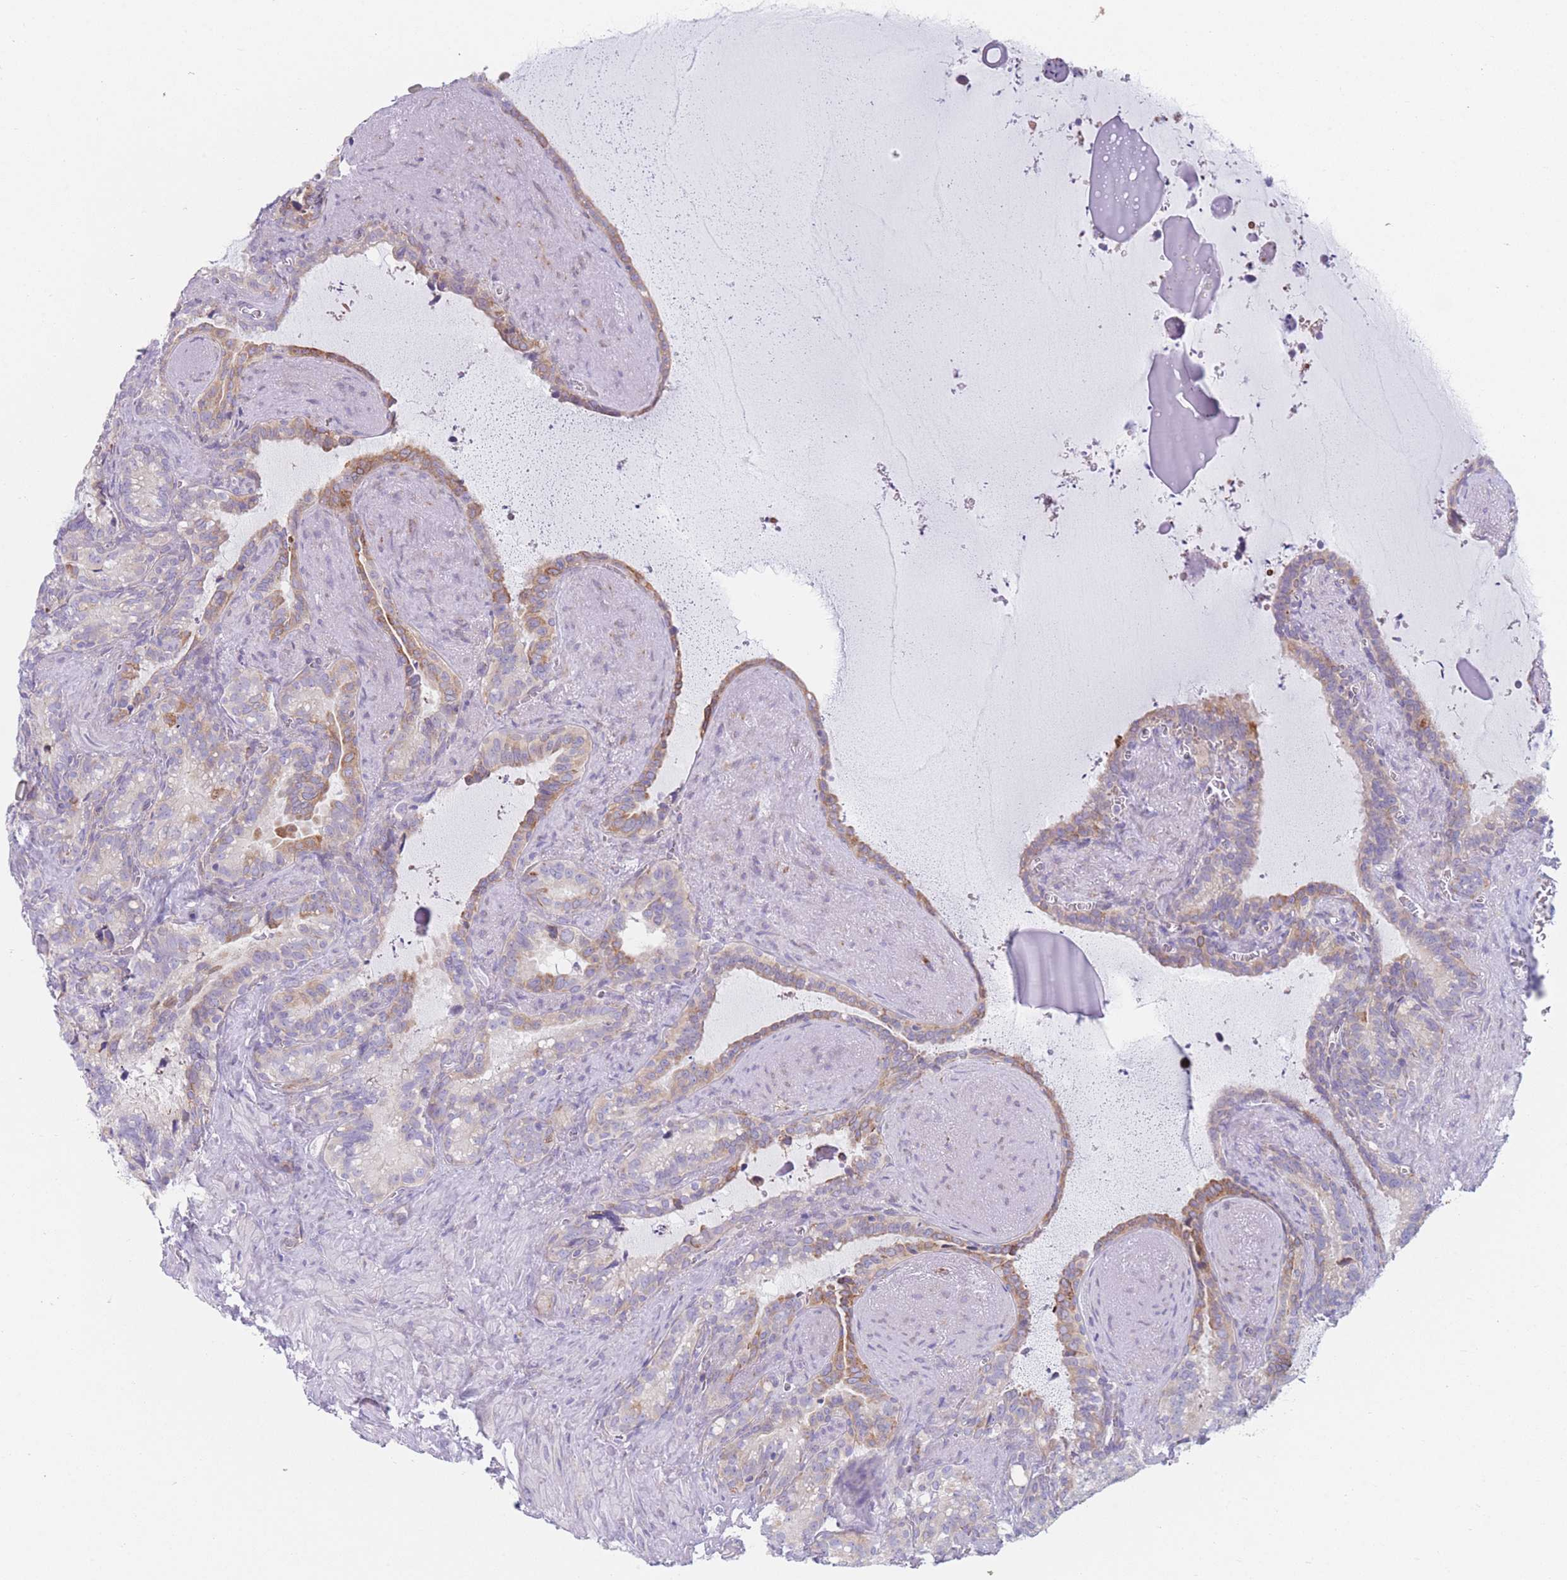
{"staining": {"intensity": "moderate", "quantity": "25%-75%", "location": "cytoplasmic/membranous"}, "tissue": "seminal vesicle", "cell_type": "Glandular cells", "image_type": "normal", "snomed": [{"axis": "morphology", "description": "Normal tissue, NOS"}, {"axis": "topography", "description": "Prostate"}, {"axis": "topography", "description": "Seminal veicle"}], "caption": "Seminal vesicle stained for a protein (brown) exhibits moderate cytoplasmic/membranous positive positivity in about 25%-75% of glandular cells.", "gene": "AK9", "patient": {"sex": "male", "age": 58}}